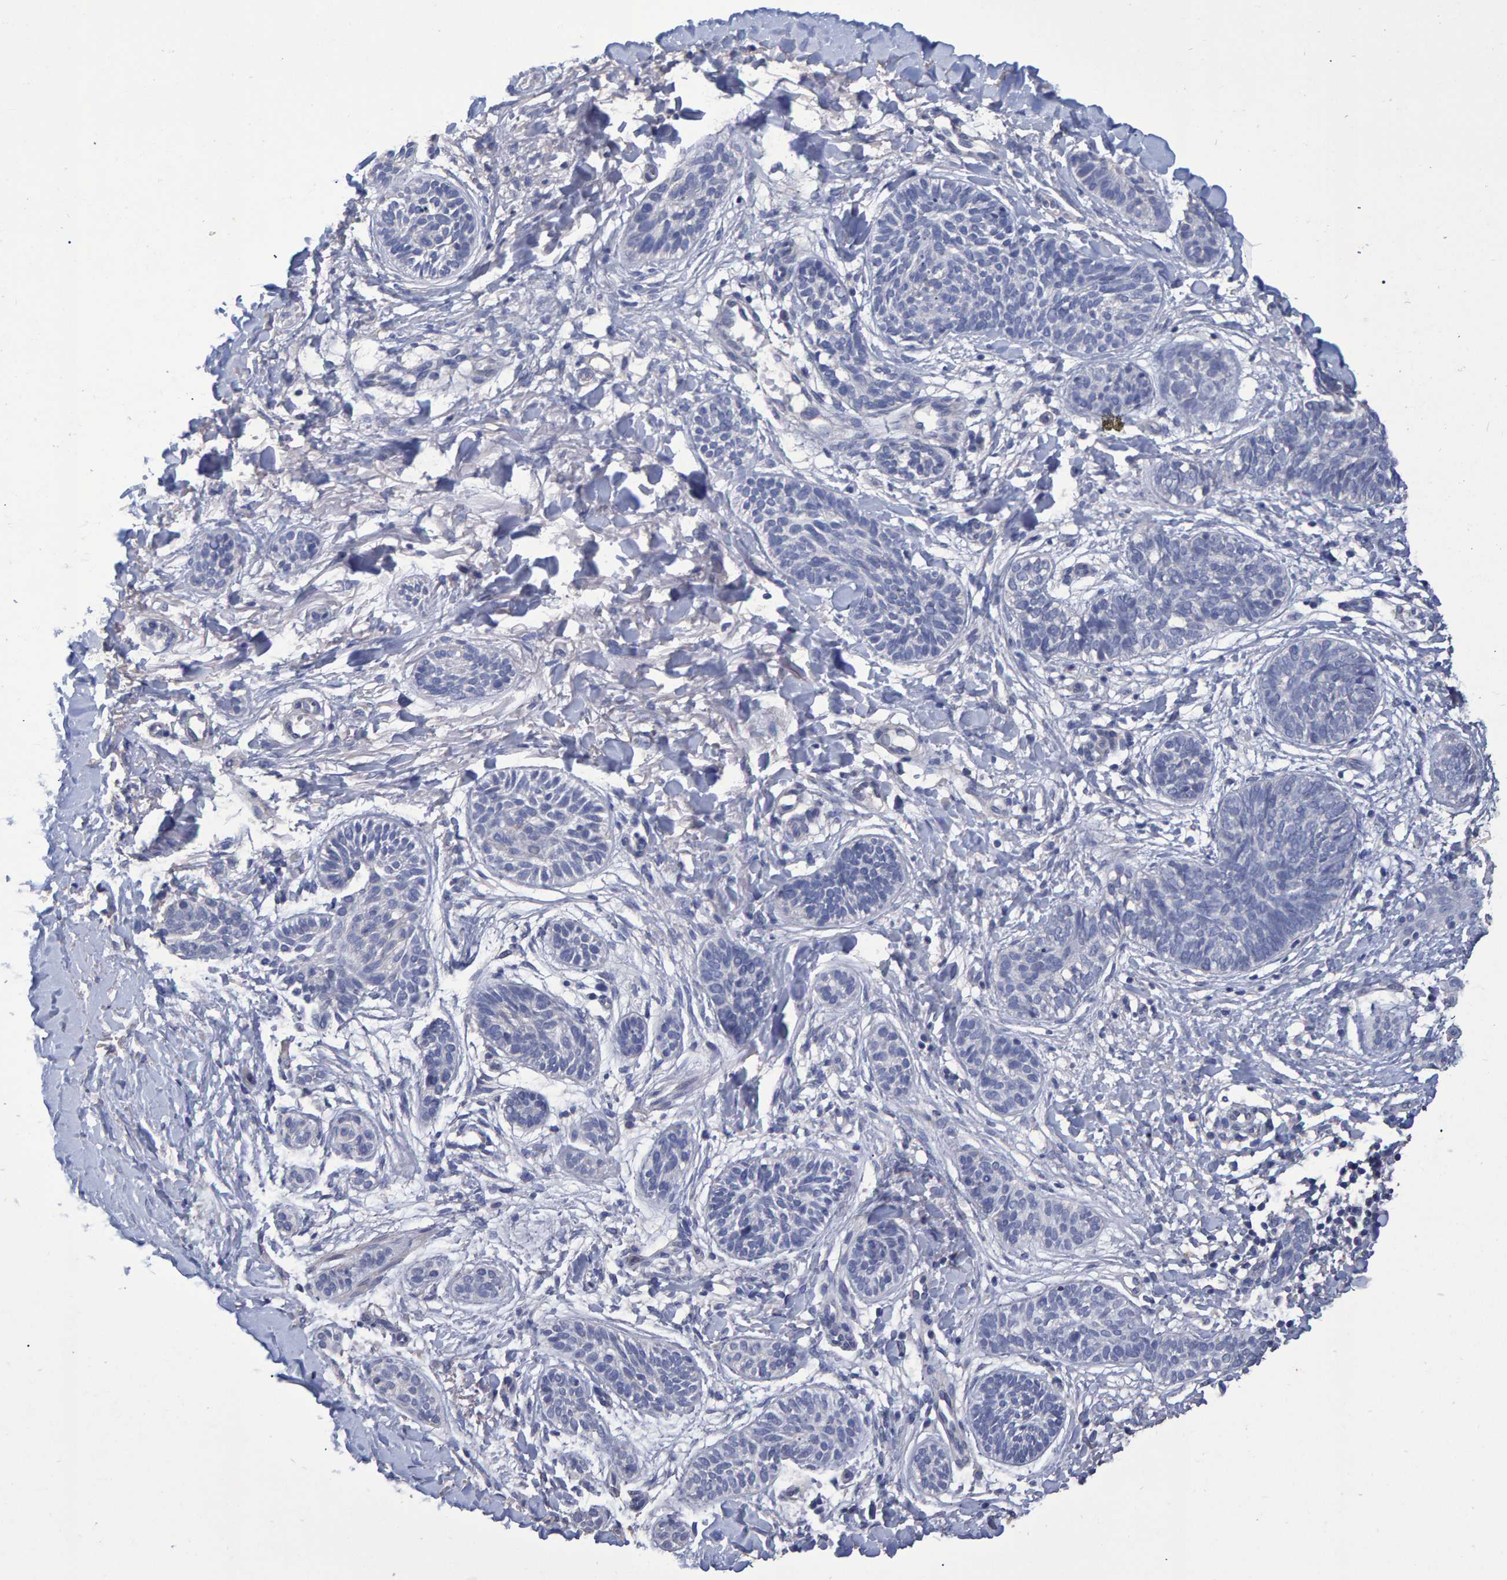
{"staining": {"intensity": "negative", "quantity": "none", "location": "none"}, "tissue": "skin cancer", "cell_type": "Tumor cells", "image_type": "cancer", "snomed": [{"axis": "morphology", "description": "Normal tissue, NOS"}, {"axis": "morphology", "description": "Basal cell carcinoma"}, {"axis": "topography", "description": "Skin"}], "caption": "Histopathology image shows no significant protein expression in tumor cells of basal cell carcinoma (skin).", "gene": "HEMGN", "patient": {"sex": "male", "age": 63}}